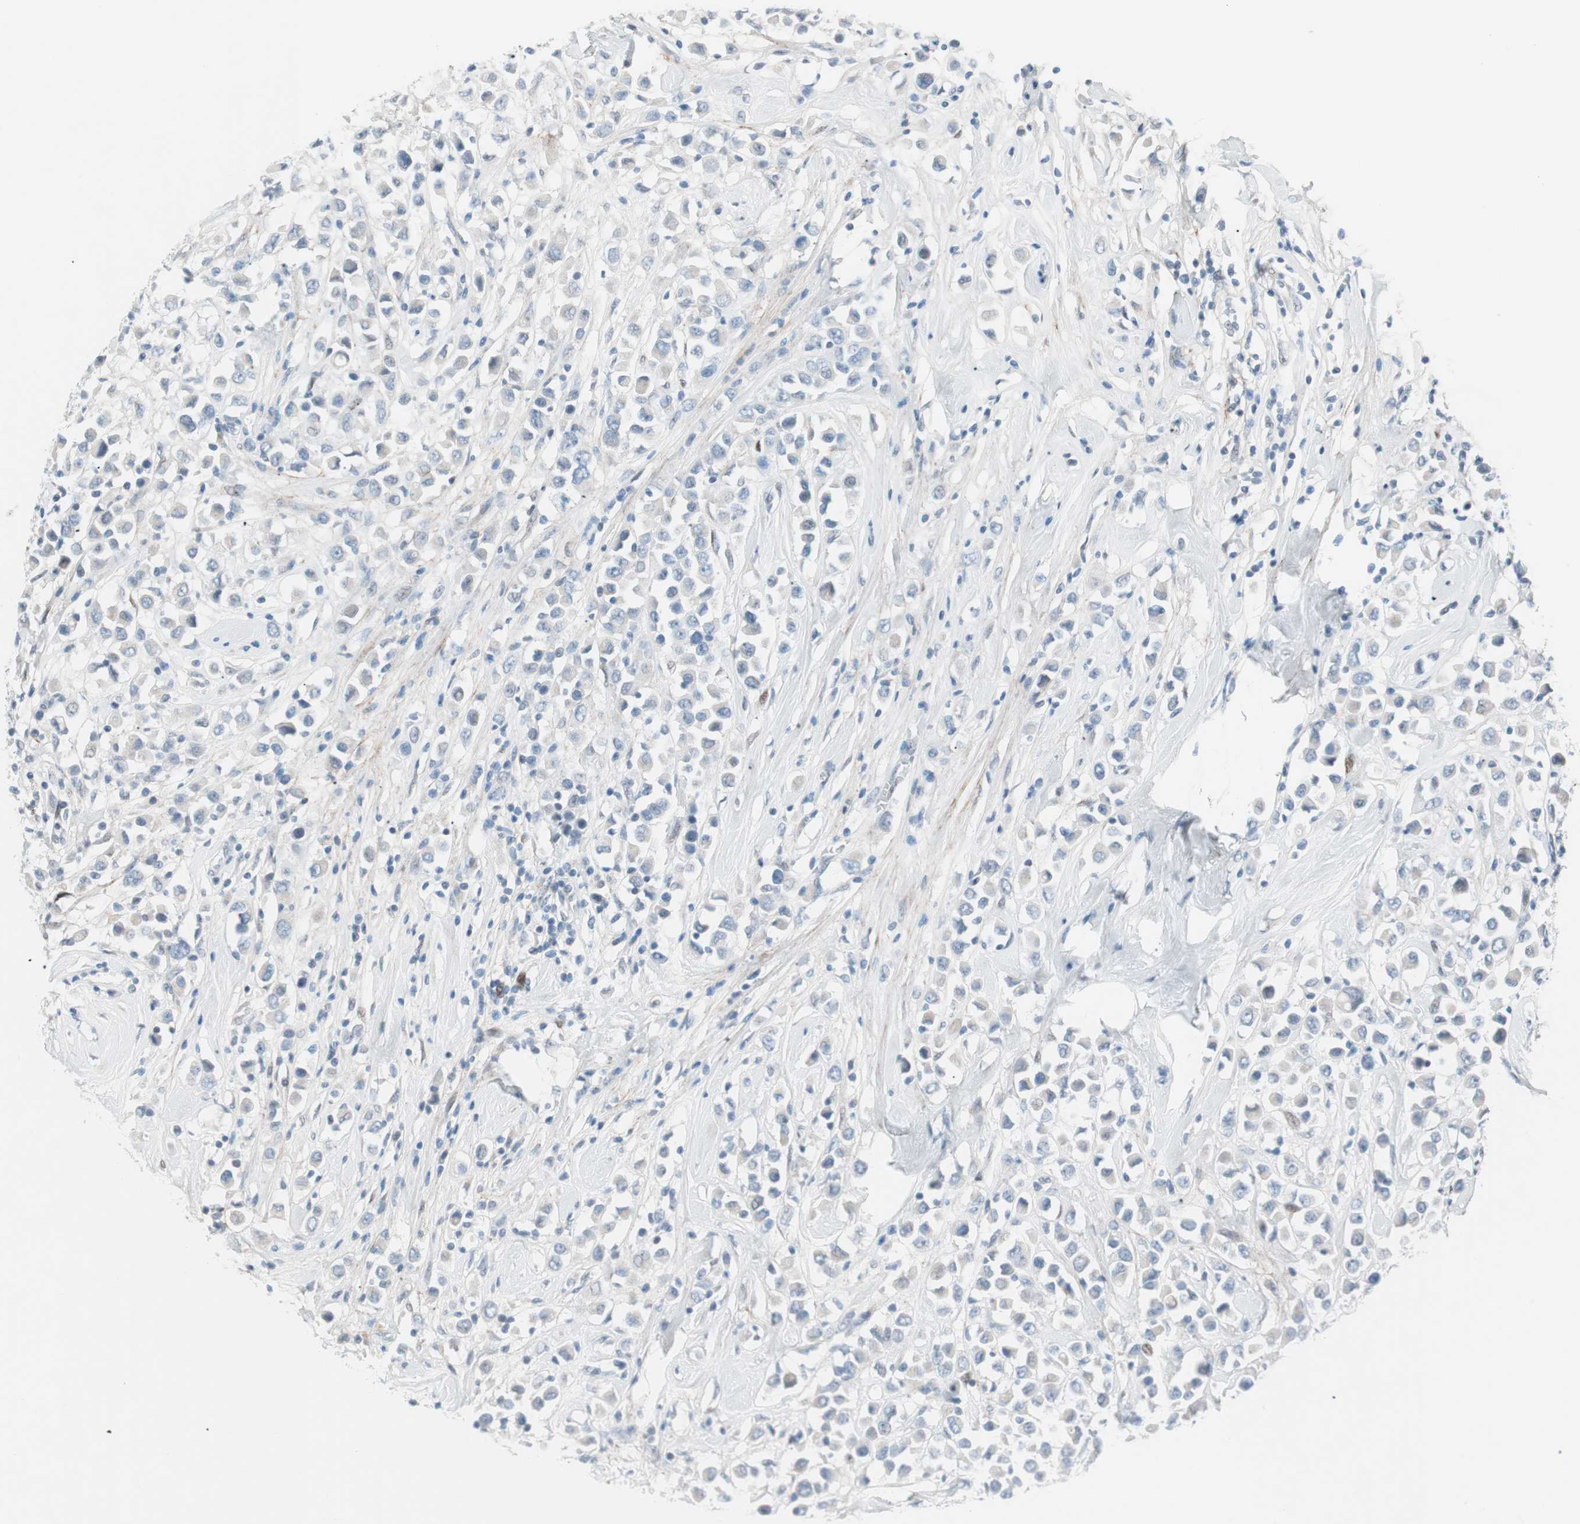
{"staining": {"intensity": "negative", "quantity": "none", "location": "none"}, "tissue": "breast cancer", "cell_type": "Tumor cells", "image_type": "cancer", "snomed": [{"axis": "morphology", "description": "Duct carcinoma"}, {"axis": "topography", "description": "Breast"}], "caption": "This is a image of immunohistochemistry staining of infiltrating ductal carcinoma (breast), which shows no positivity in tumor cells. (DAB (3,3'-diaminobenzidine) immunohistochemistry (IHC), high magnification).", "gene": "FOSL1", "patient": {"sex": "female", "age": 61}}